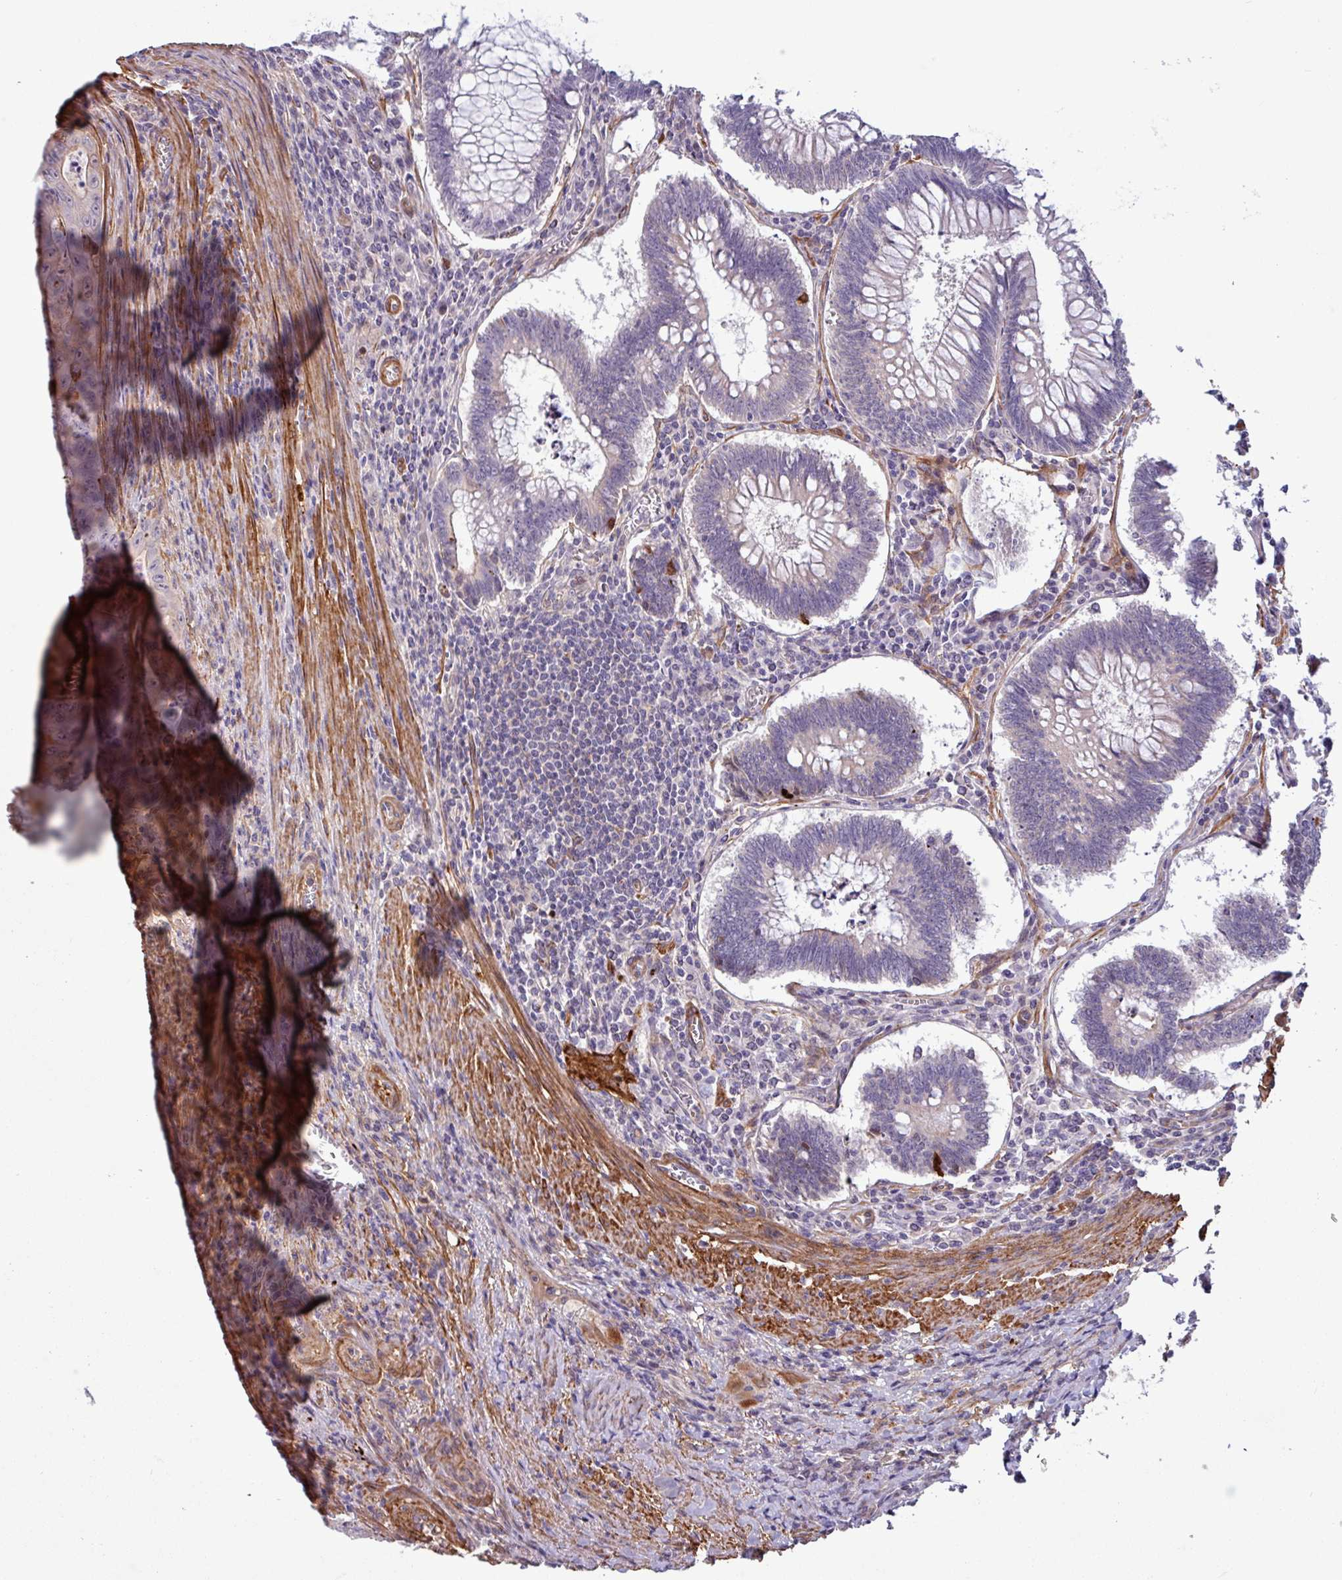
{"staining": {"intensity": "weak", "quantity": "<25%", "location": "cytoplasmic/membranous"}, "tissue": "colorectal cancer", "cell_type": "Tumor cells", "image_type": "cancer", "snomed": [{"axis": "morphology", "description": "Adenocarcinoma, NOS"}, {"axis": "topography", "description": "Rectum"}], "caption": "This micrograph is of colorectal adenocarcinoma stained with immunohistochemistry to label a protein in brown with the nuclei are counter-stained blue. There is no positivity in tumor cells.", "gene": "PCED1A", "patient": {"sex": "female", "age": 75}}